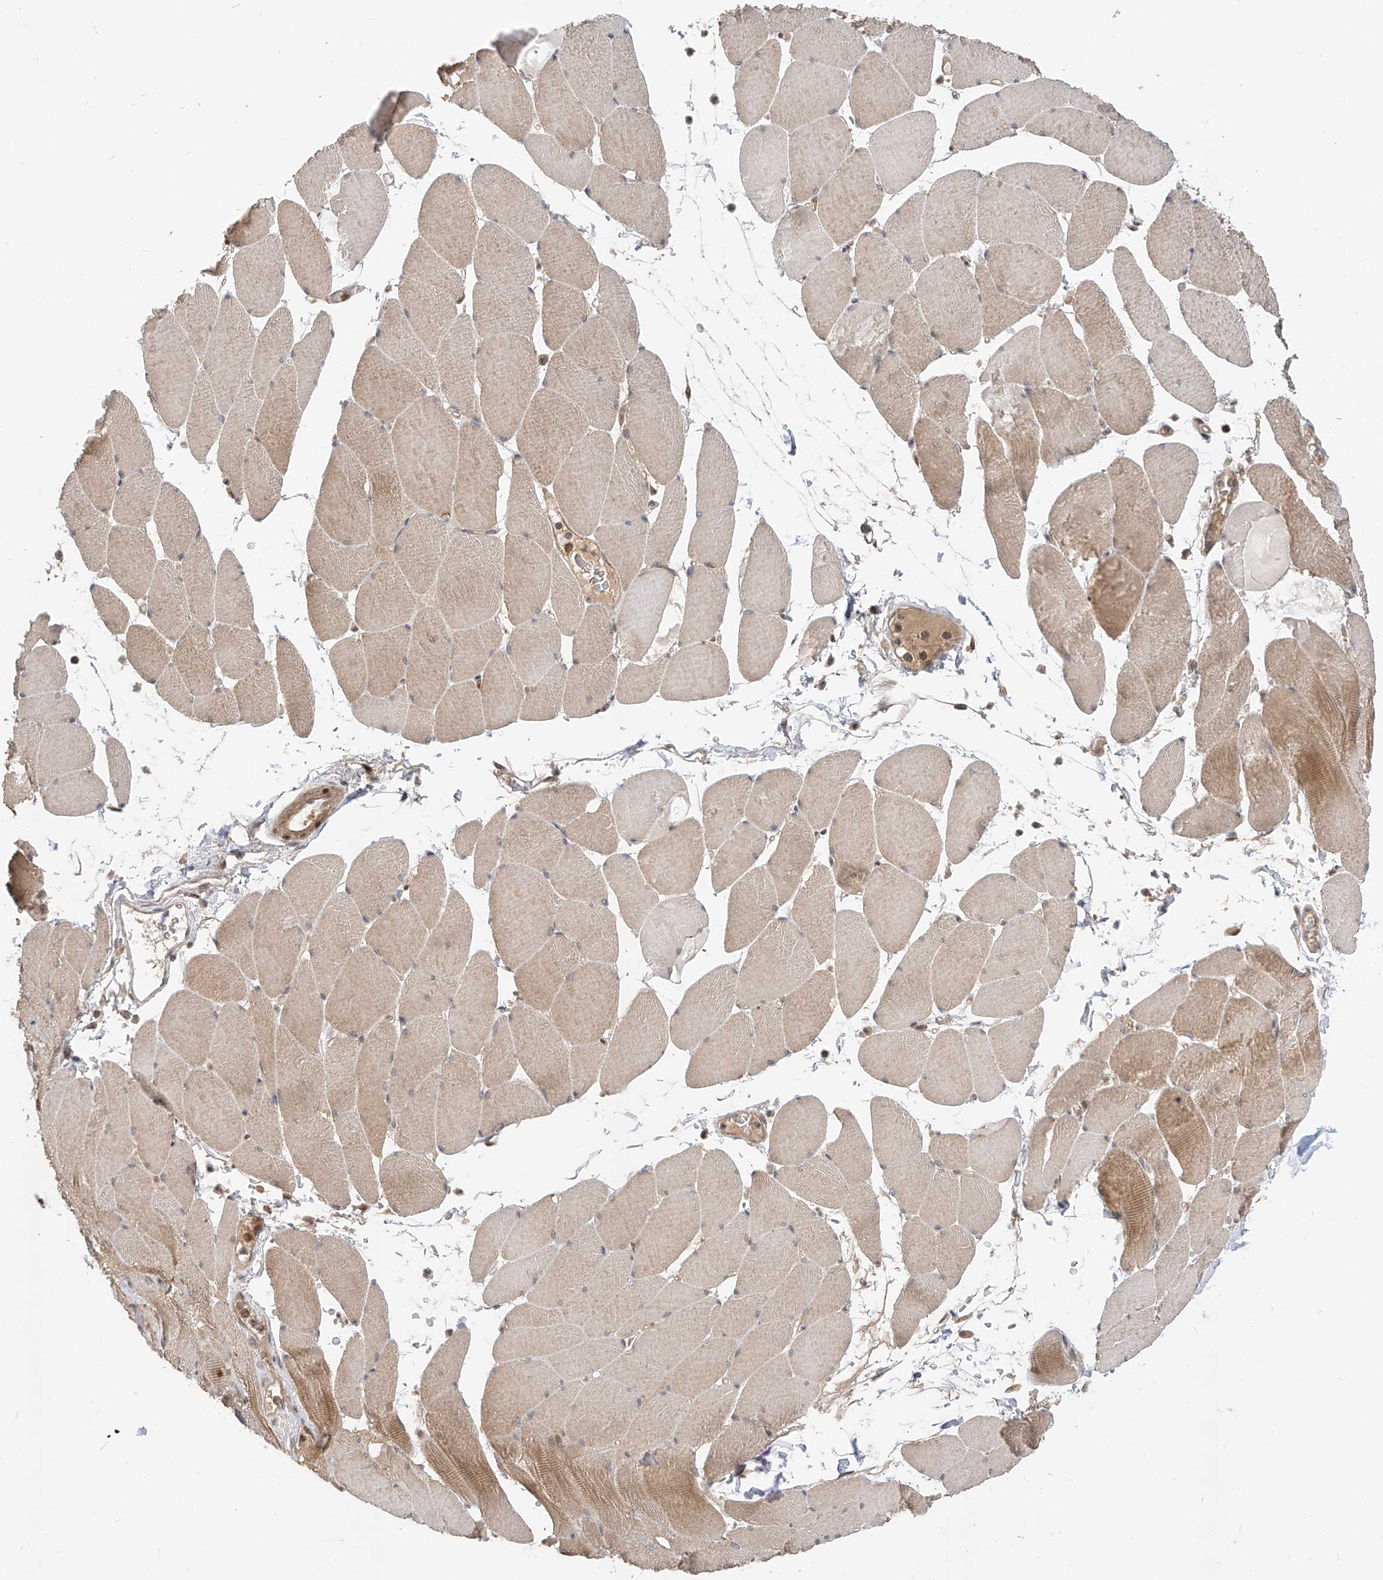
{"staining": {"intensity": "moderate", "quantity": "<25%", "location": "cytoplasmic/membranous"}, "tissue": "skeletal muscle", "cell_type": "Myocytes", "image_type": "normal", "snomed": [{"axis": "morphology", "description": "Normal tissue, NOS"}, {"axis": "topography", "description": "Skeletal muscle"}, {"axis": "topography", "description": "Head-Neck"}], "caption": "The photomicrograph shows staining of normal skeletal muscle, revealing moderate cytoplasmic/membranous protein positivity (brown color) within myocytes.", "gene": "MRTFA", "patient": {"sex": "male", "age": 66}}